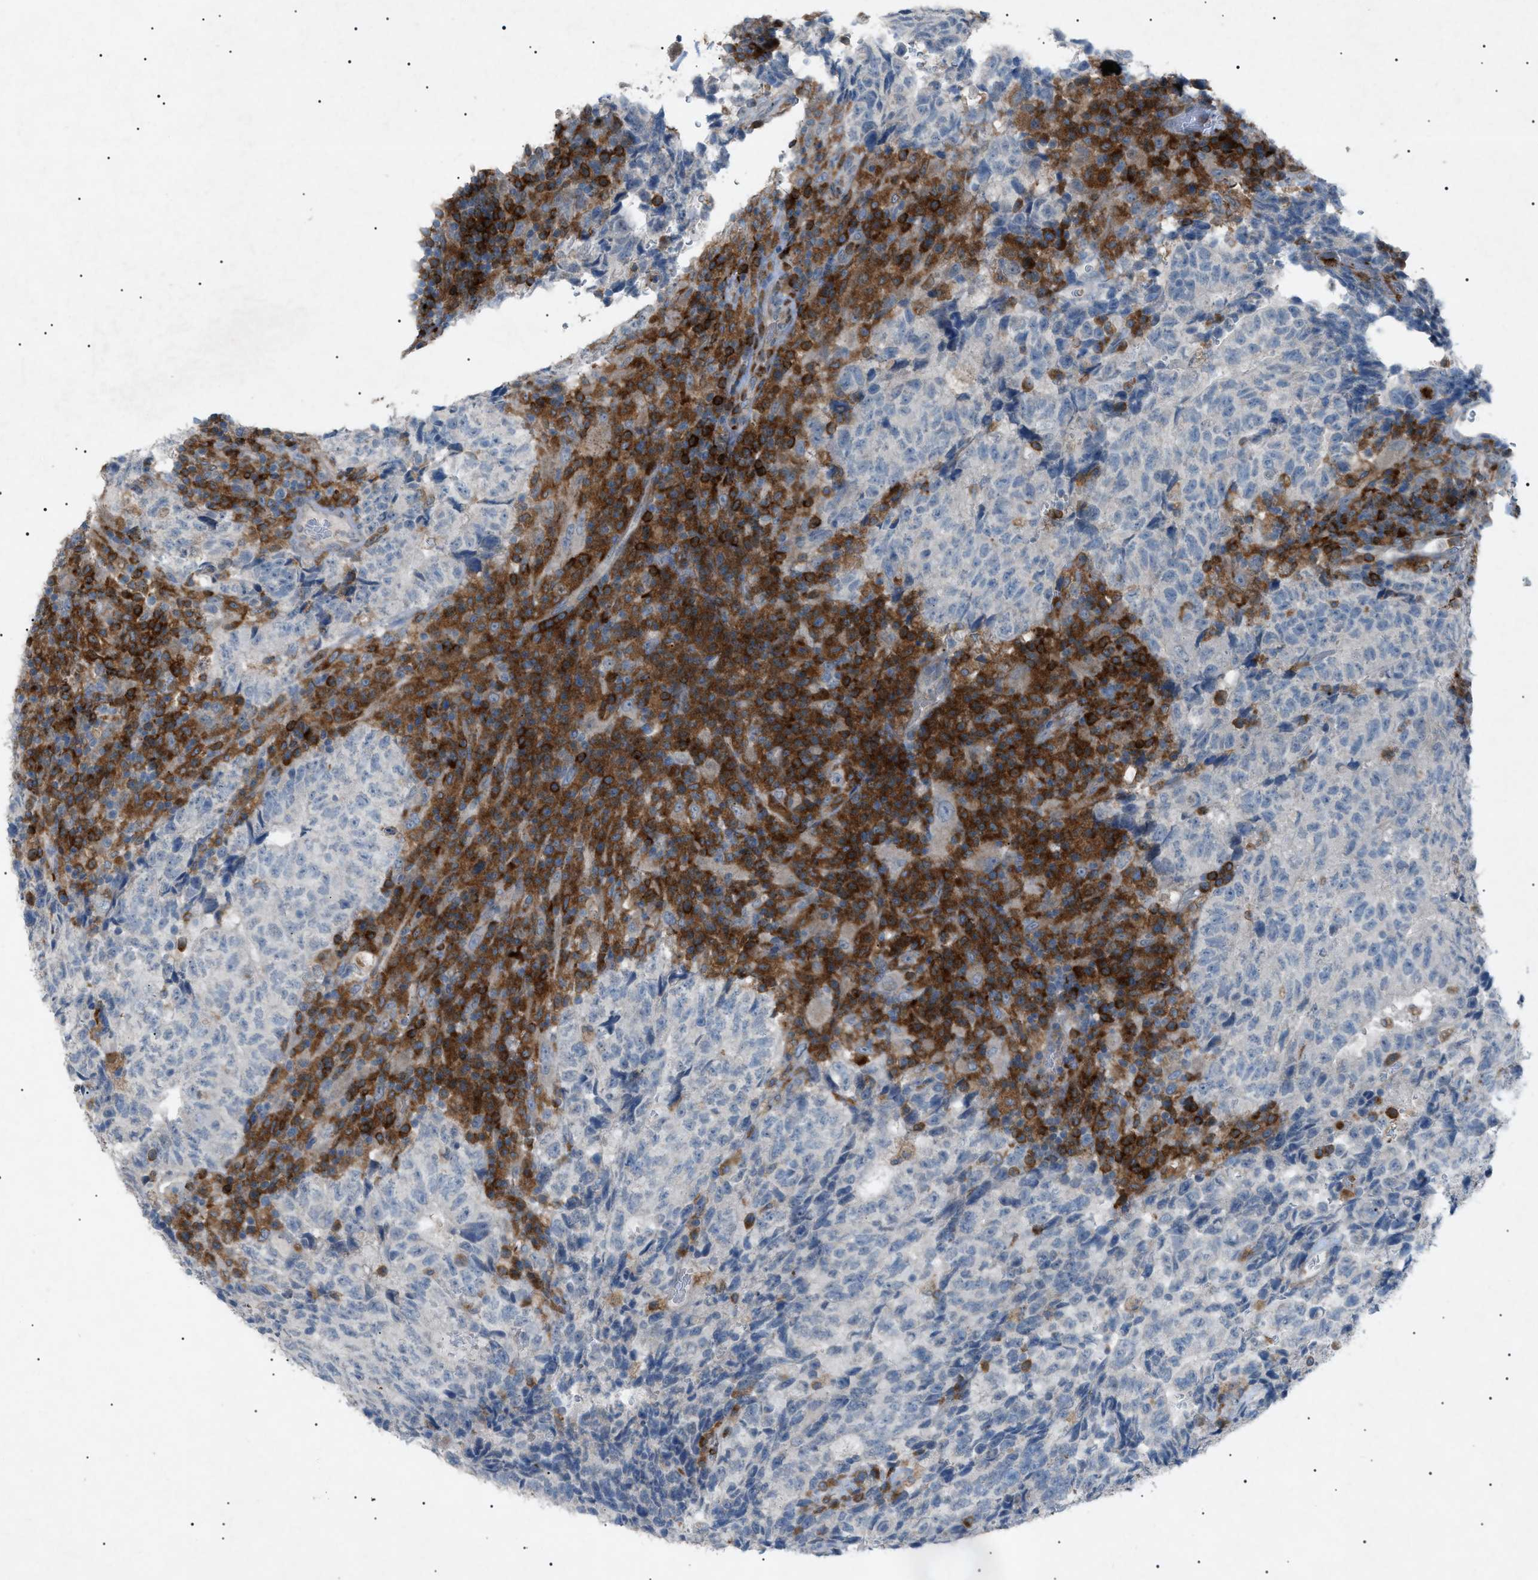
{"staining": {"intensity": "negative", "quantity": "none", "location": "none"}, "tissue": "testis cancer", "cell_type": "Tumor cells", "image_type": "cancer", "snomed": [{"axis": "morphology", "description": "Necrosis, NOS"}, {"axis": "morphology", "description": "Carcinoma, Embryonal, NOS"}, {"axis": "topography", "description": "Testis"}], "caption": "Testis embryonal carcinoma was stained to show a protein in brown. There is no significant expression in tumor cells.", "gene": "BTK", "patient": {"sex": "male", "age": 19}}